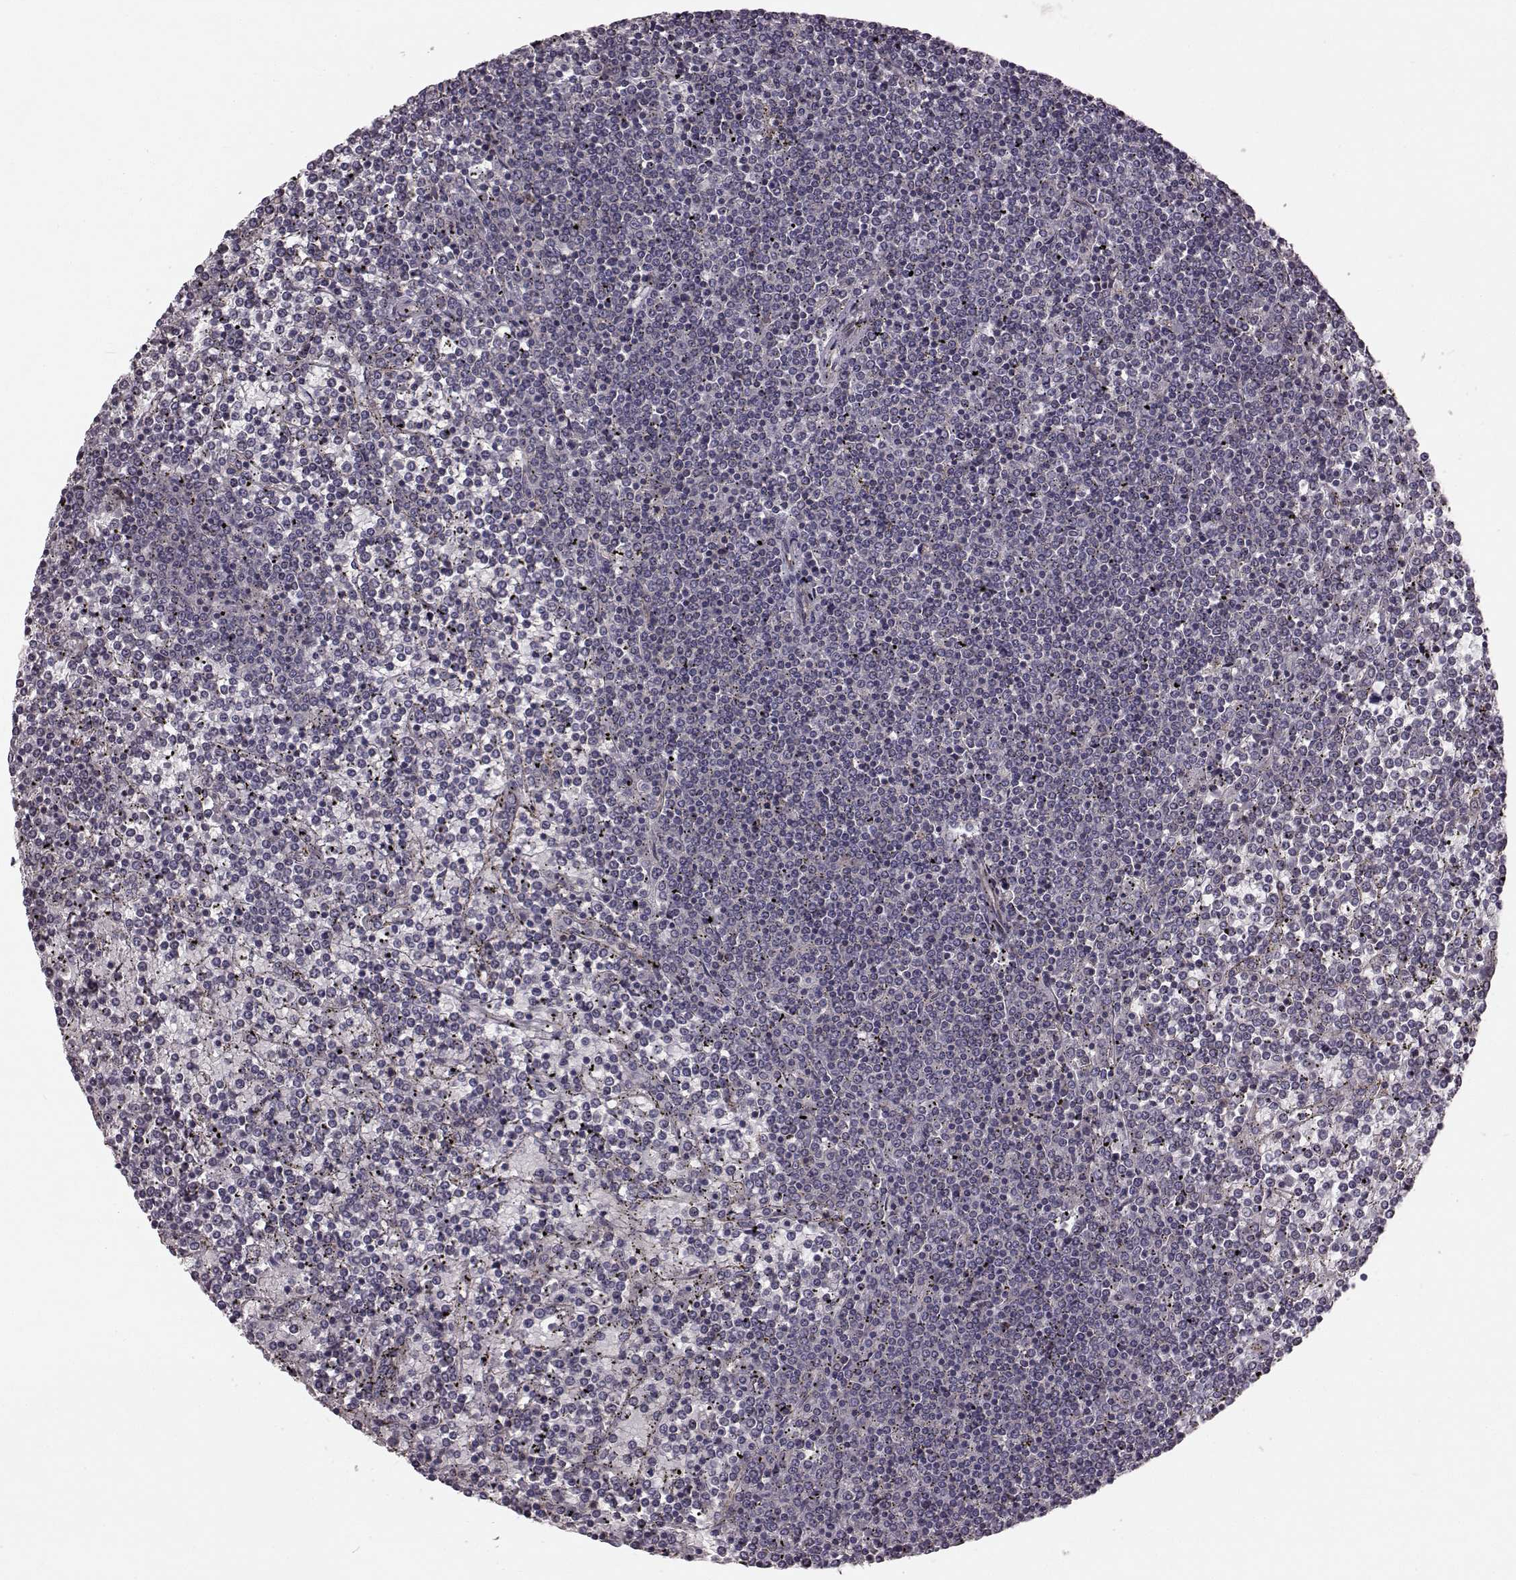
{"staining": {"intensity": "negative", "quantity": "none", "location": "none"}, "tissue": "lymphoma", "cell_type": "Tumor cells", "image_type": "cancer", "snomed": [{"axis": "morphology", "description": "Malignant lymphoma, non-Hodgkin's type, Low grade"}, {"axis": "topography", "description": "Spleen"}], "caption": "Immunohistochemistry of human lymphoma shows no positivity in tumor cells.", "gene": "SLC22A18", "patient": {"sex": "female", "age": 19}}